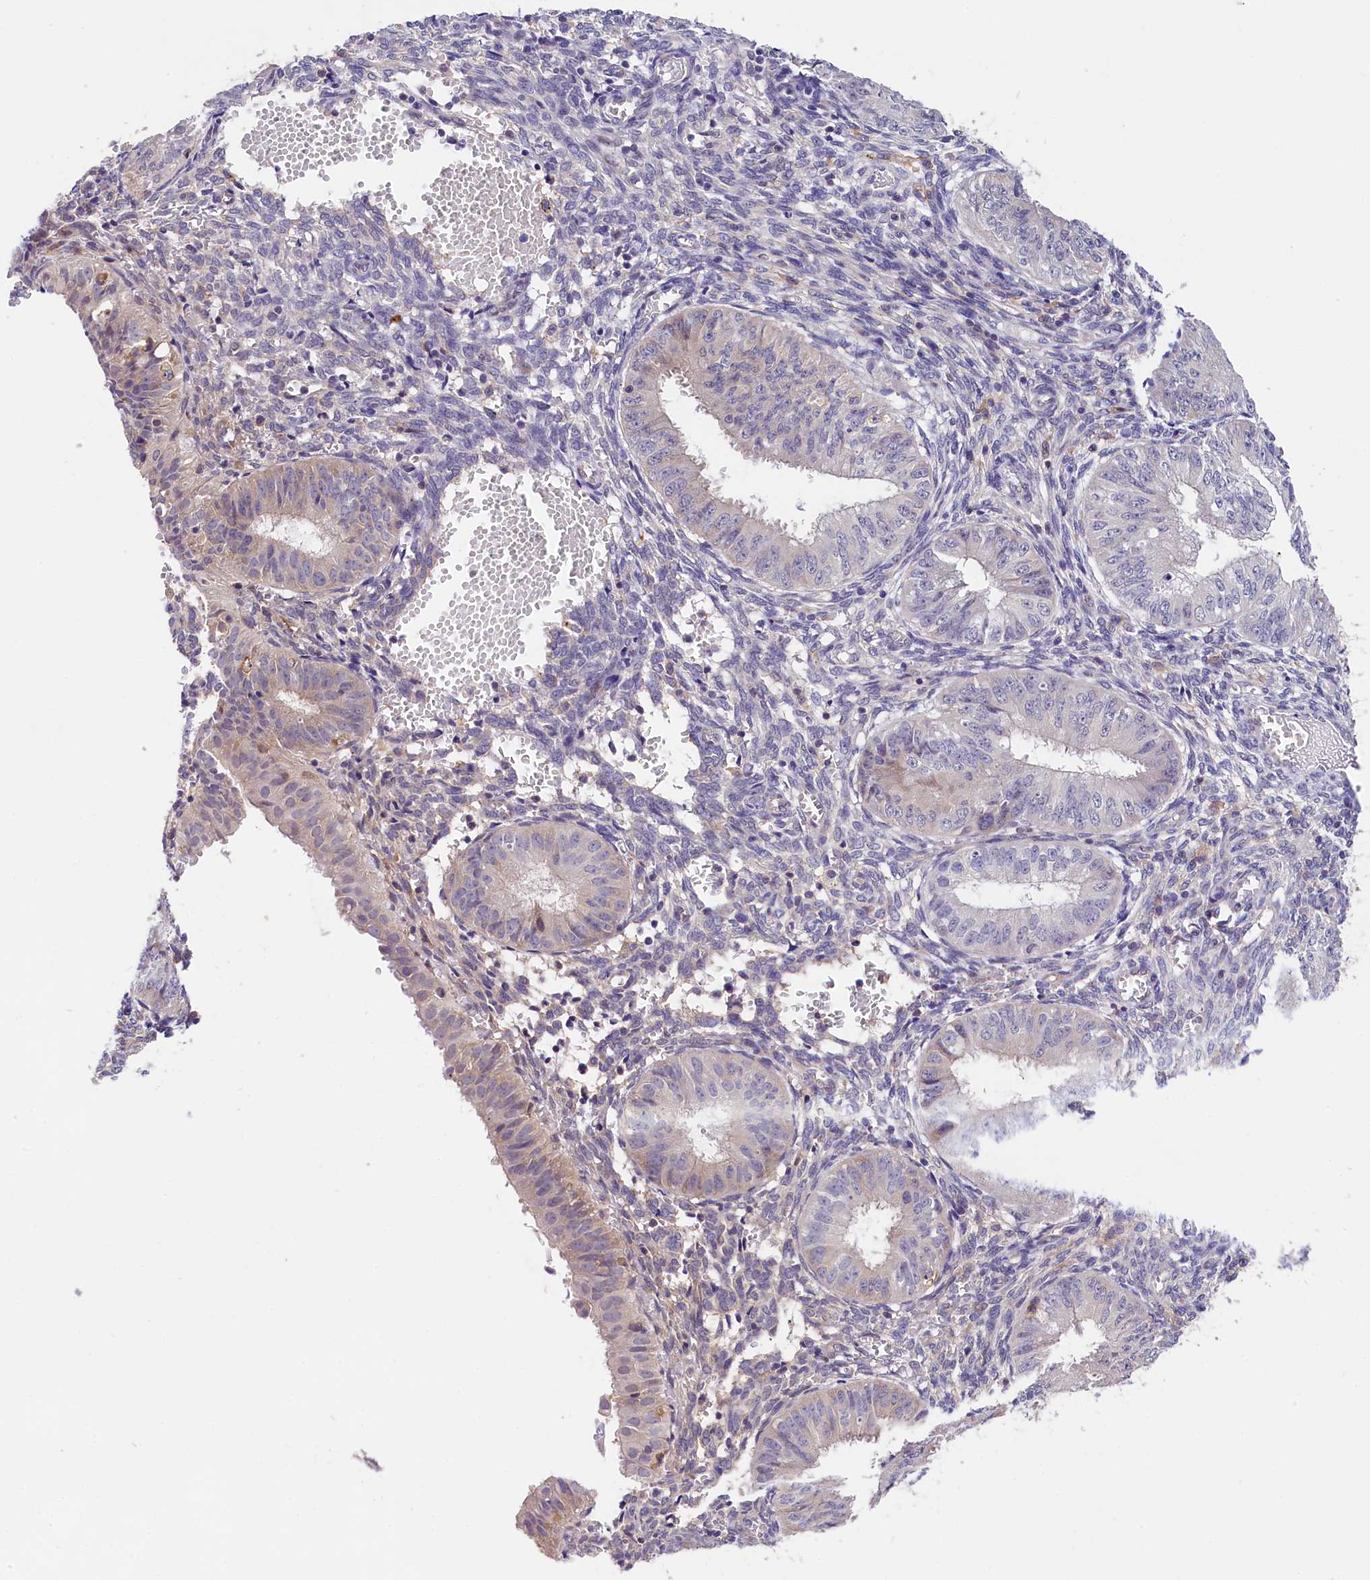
{"staining": {"intensity": "weak", "quantity": "<25%", "location": "cytoplasmic/membranous"}, "tissue": "endometrial cancer", "cell_type": "Tumor cells", "image_type": "cancer", "snomed": [{"axis": "morphology", "description": "Normal tissue, NOS"}, {"axis": "morphology", "description": "Adenocarcinoma, NOS"}, {"axis": "topography", "description": "Endometrium"}], "caption": "A micrograph of human endometrial adenocarcinoma is negative for staining in tumor cells.", "gene": "OAS3", "patient": {"sex": "female", "age": 53}}